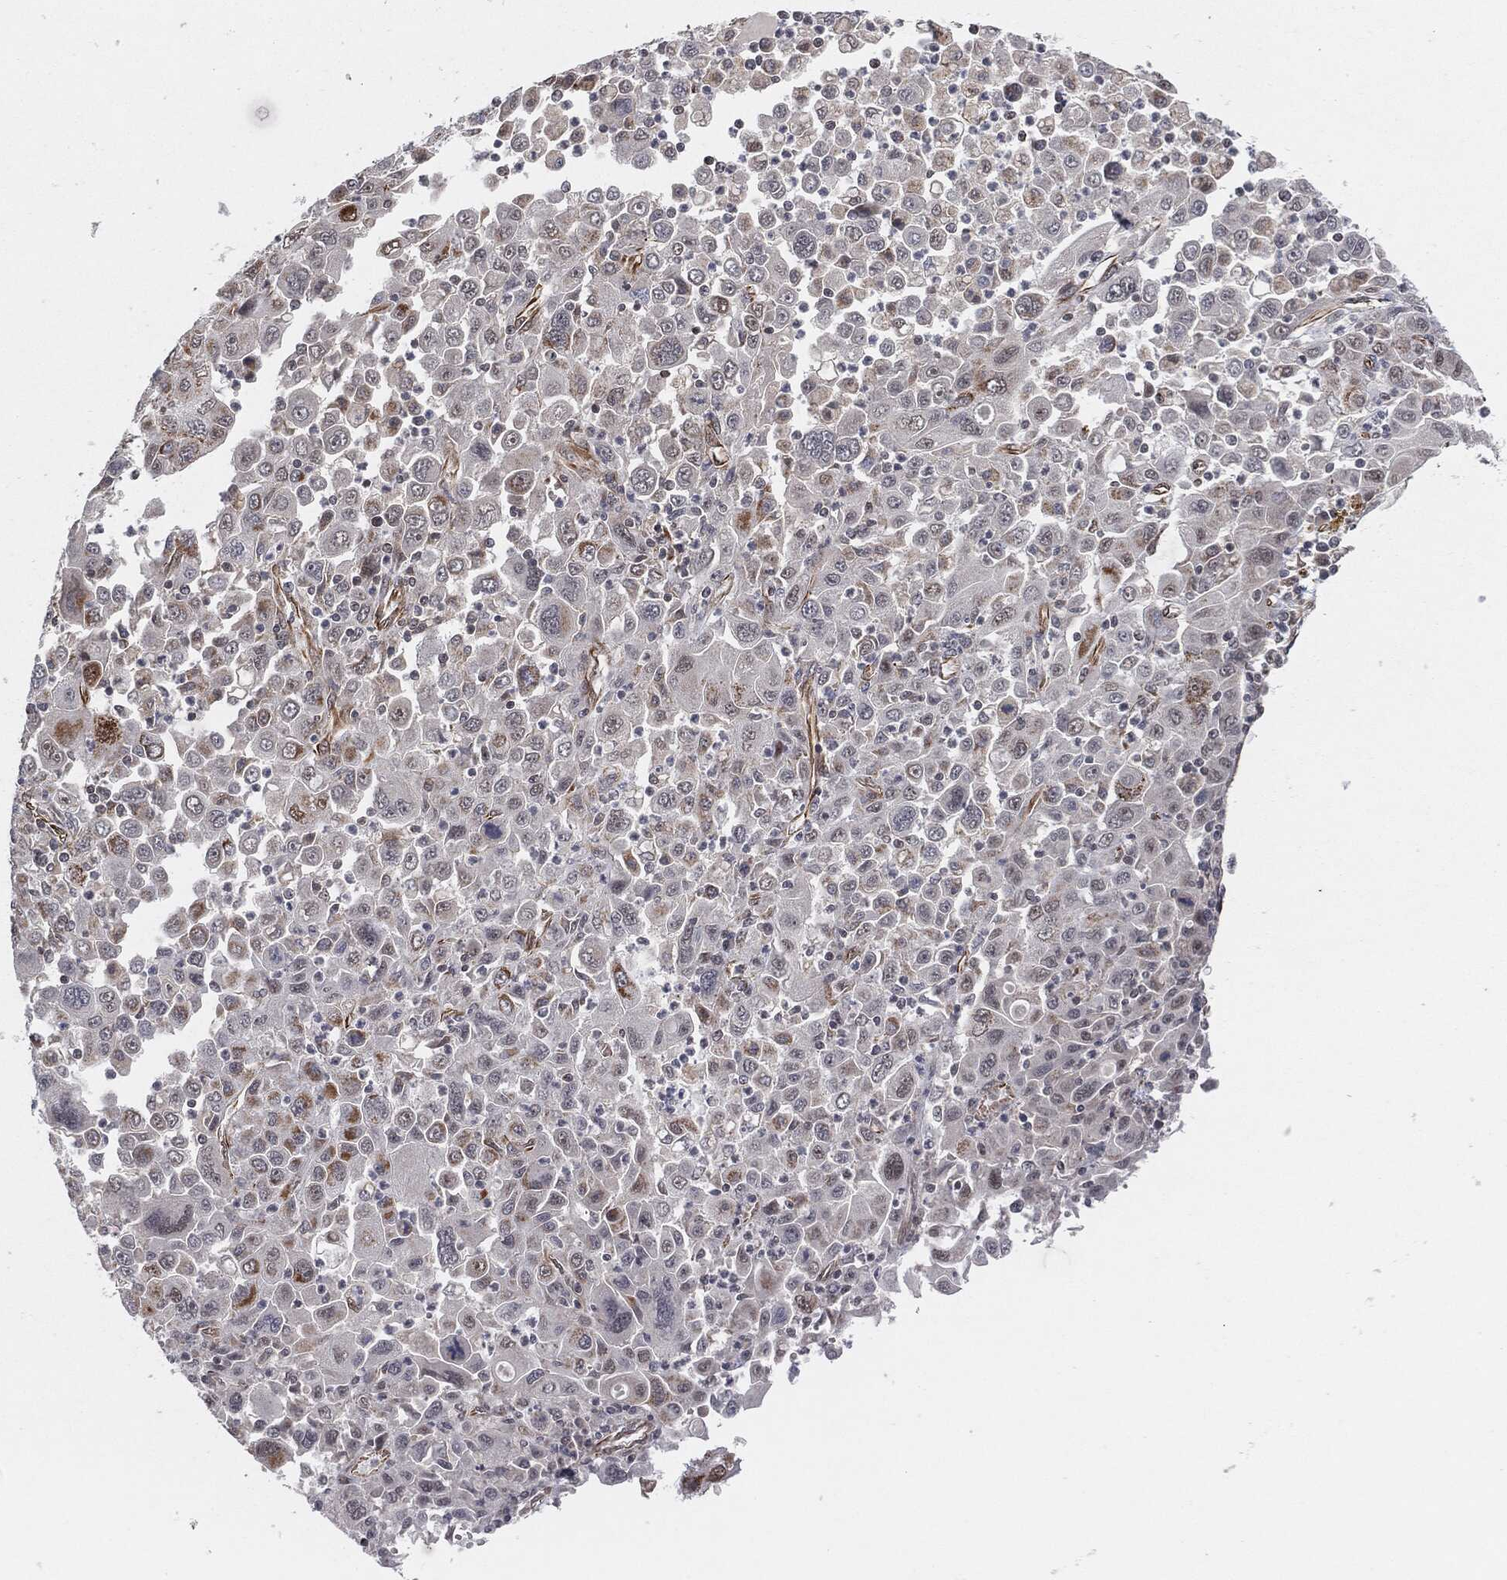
{"staining": {"intensity": "moderate", "quantity": "<25%", "location": "cytoplasmic/membranous"}, "tissue": "stomach cancer", "cell_type": "Tumor cells", "image_type": "cancer", "snomed": [{"axis": "morphology", "description": "Adenocarcinoma, NOS"}, {"axis": "topography", "description": "Stomach"}], "caption": "A brown stain shows moderate cytoplasmic/membranous positivity of a protein in adenocarcinoma (stomach) tumor cells.", "gene": "TP53RK", "patient": {"sex": "male", "age": 56}}